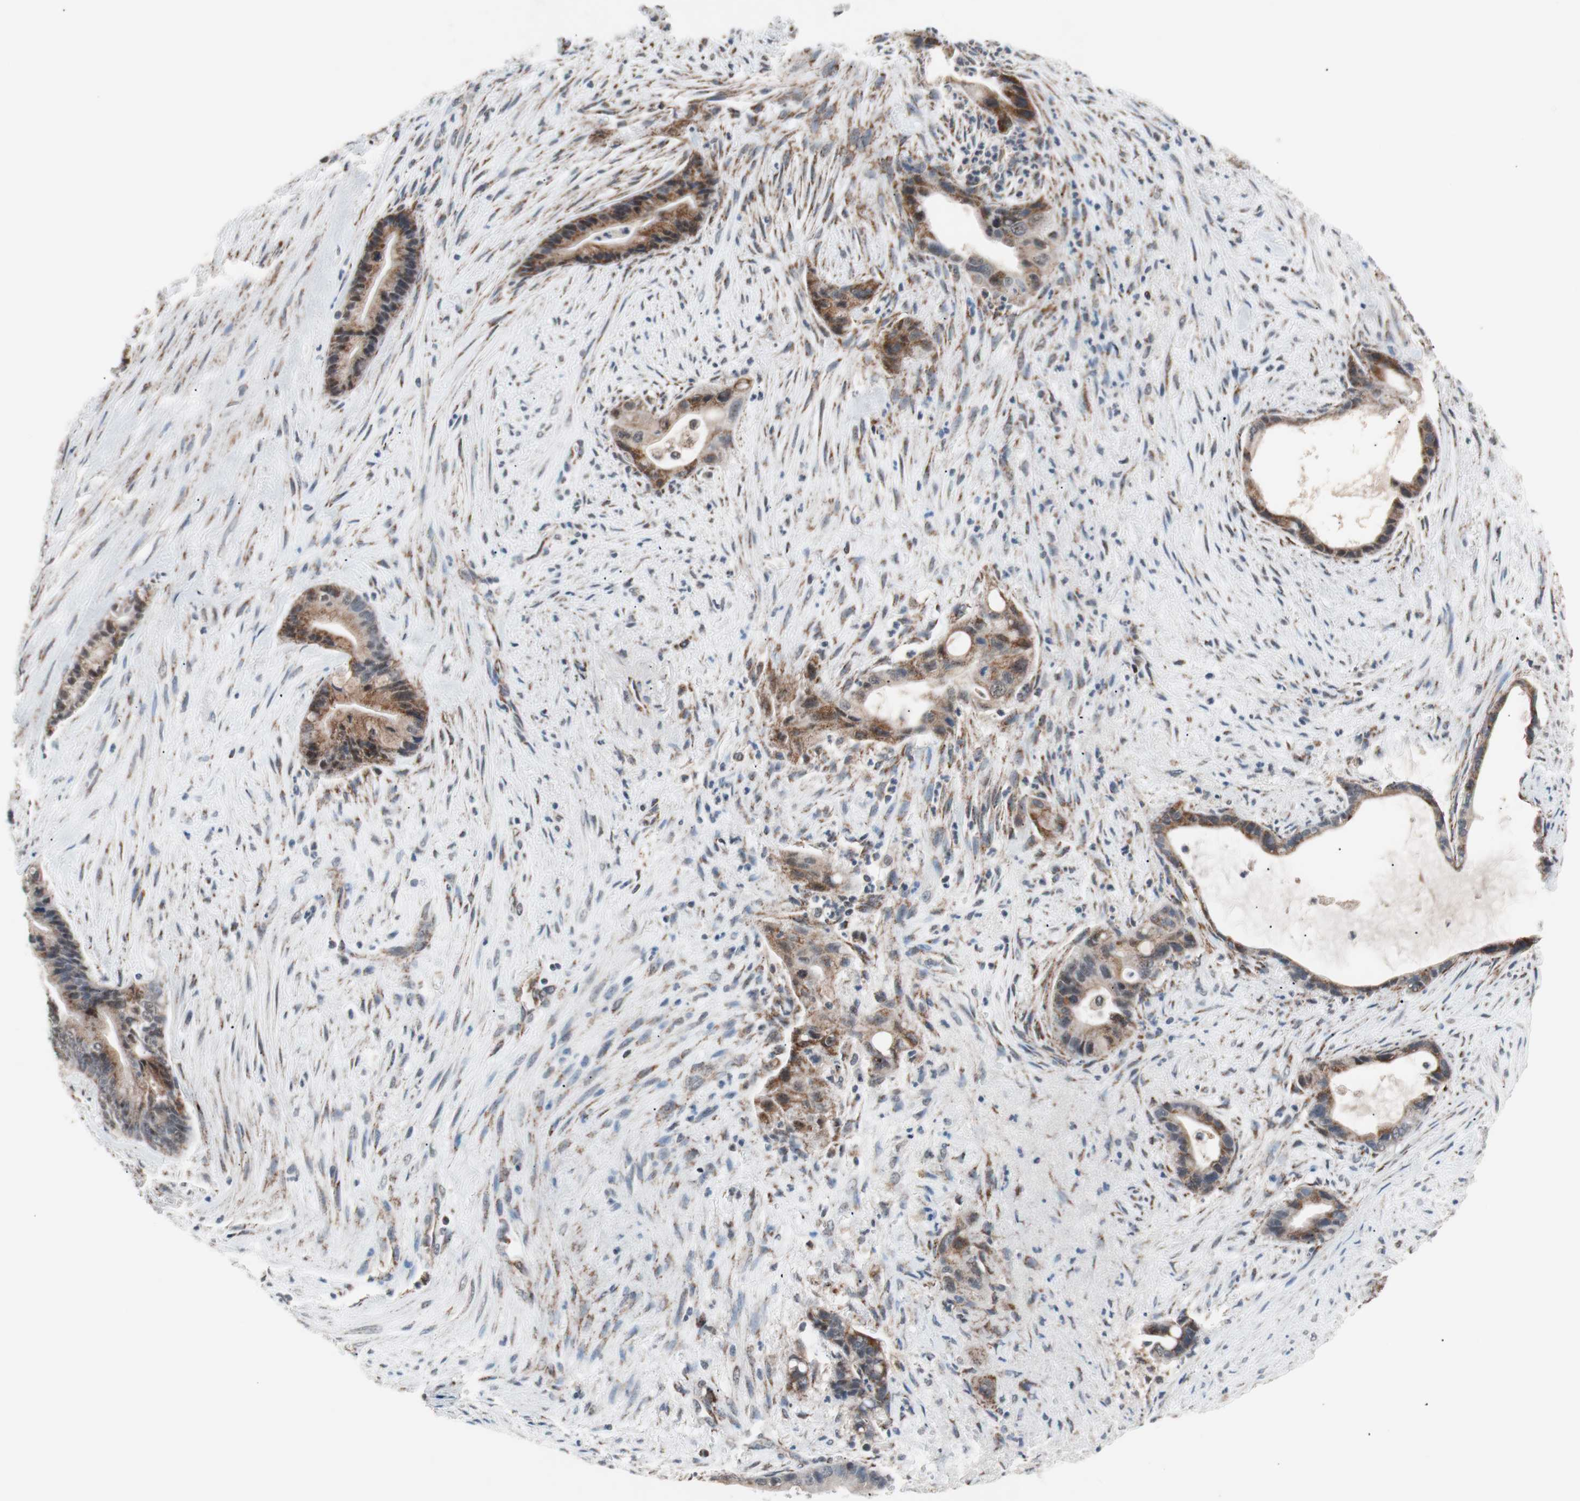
{"staining": {"intensity": "strong", "quantity": ">75%", "location": "cytoplasmic/membranous"}, "tissue": "liver cancer", "cell_type": "Tumor cells", "image_type": "cancer", "snomed": [{"axis": "morphology", "description": "Cholangiocarcinoma"}, {"axis": "topography", "description": "Liver"}], "caption": "This is a micrograph of immunohistochemistry (IHC) staining of liver cancer (cholangiocarcinoma), which shows strong staining in the cytoplasmic/membranous of tumor cells.", "gene": "PITRM1", "patient": {"sex": "female", "age": 55}}